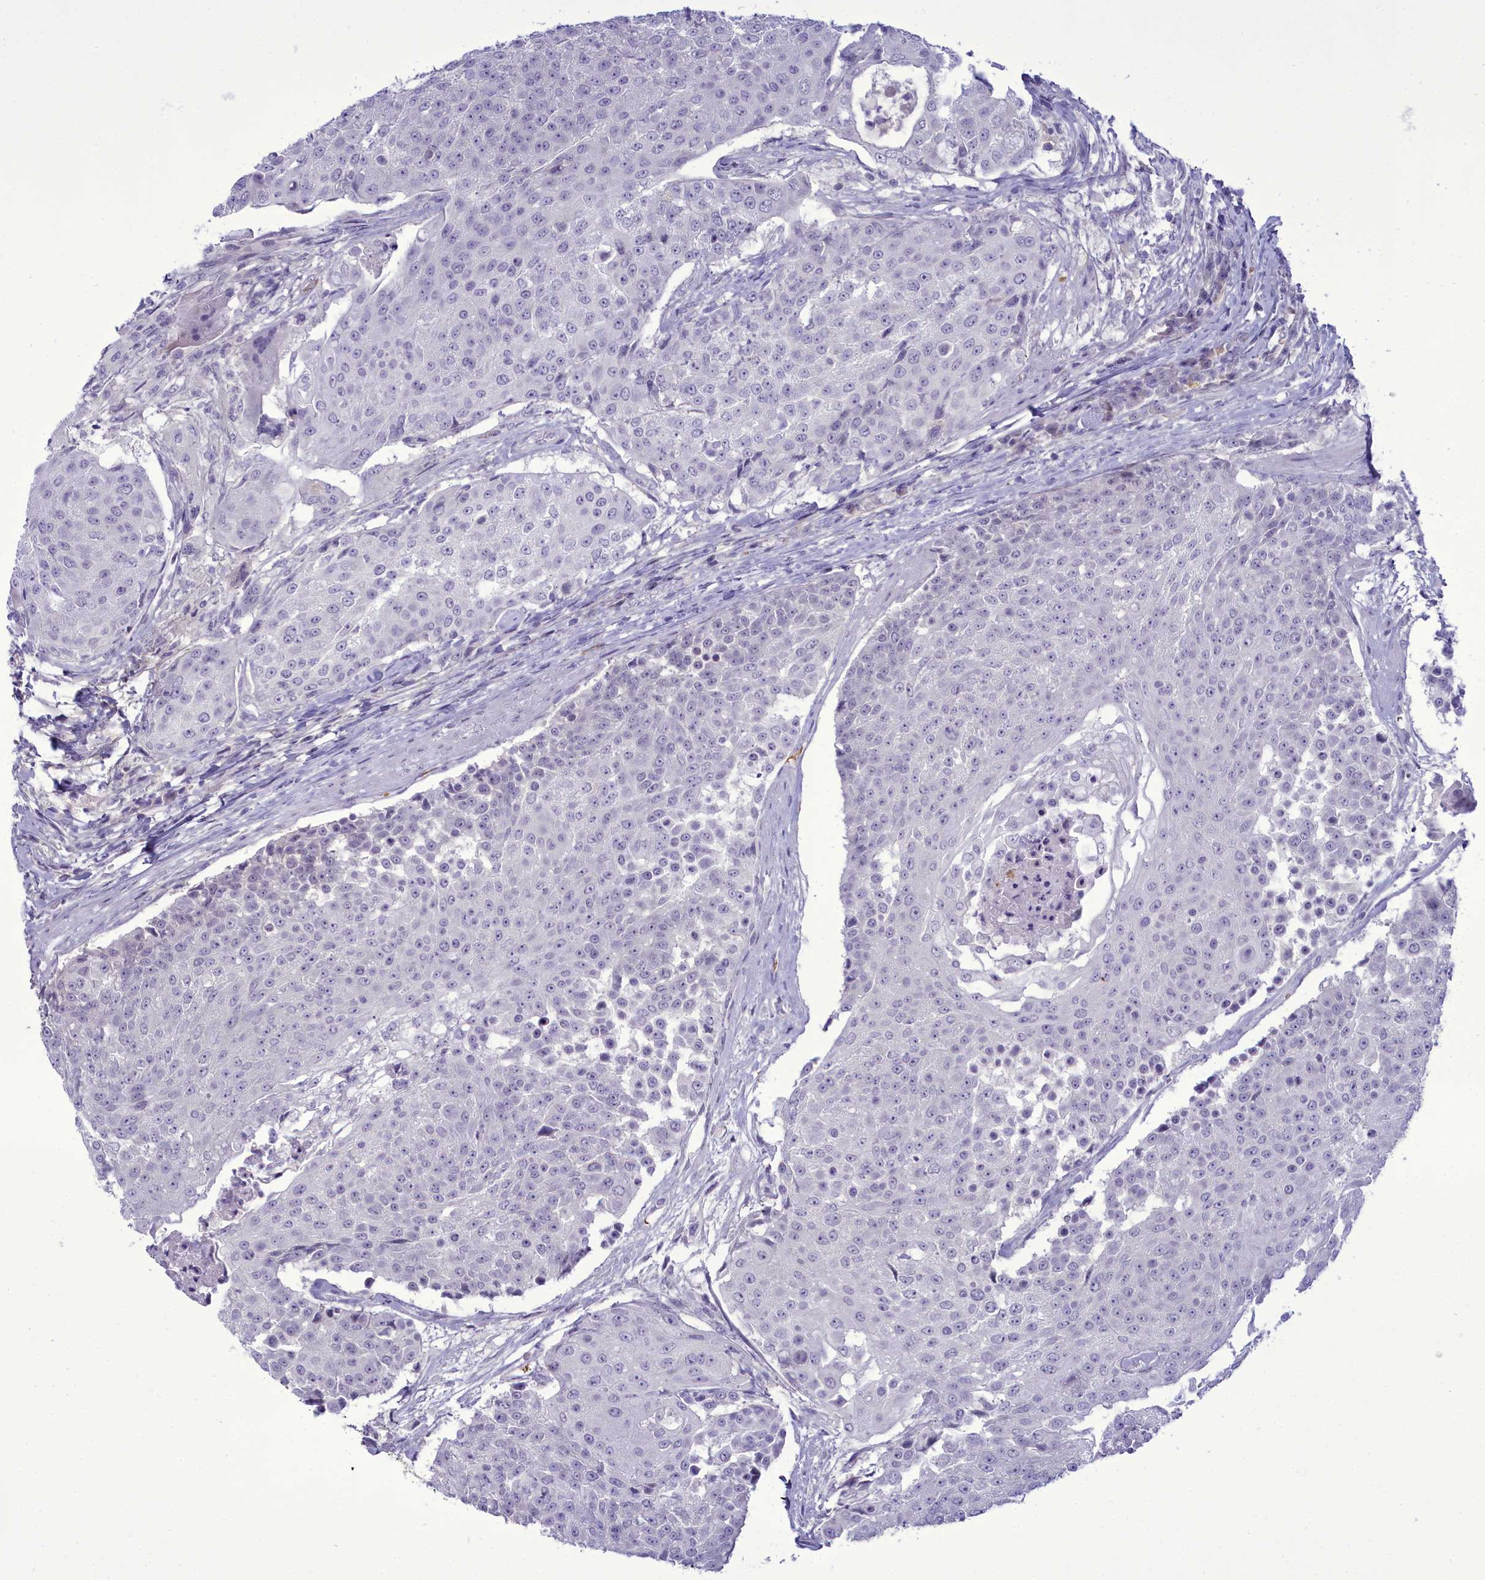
{"staining": {"intensity": "negative", "quantity": "none", "location": "none"}, "tissue": "urothelial cancer", "cell_type": "Tumor cells", "image_type": "cancer", "snomed": [{"axis": "morphology", "description": "Urothelial carcinoma, High grade"}, {"axis": "topography", "description": "Urinary bladder"}], "caption": "High power microscopy photomicrograph of an immunohistochemistry (IHC) photomicrograph of high-grade urothelial carcinoma, revealing no significant expression in tumor cells.", "gene": "OSTN", "patient": {"sex": "female", "age": 63}}